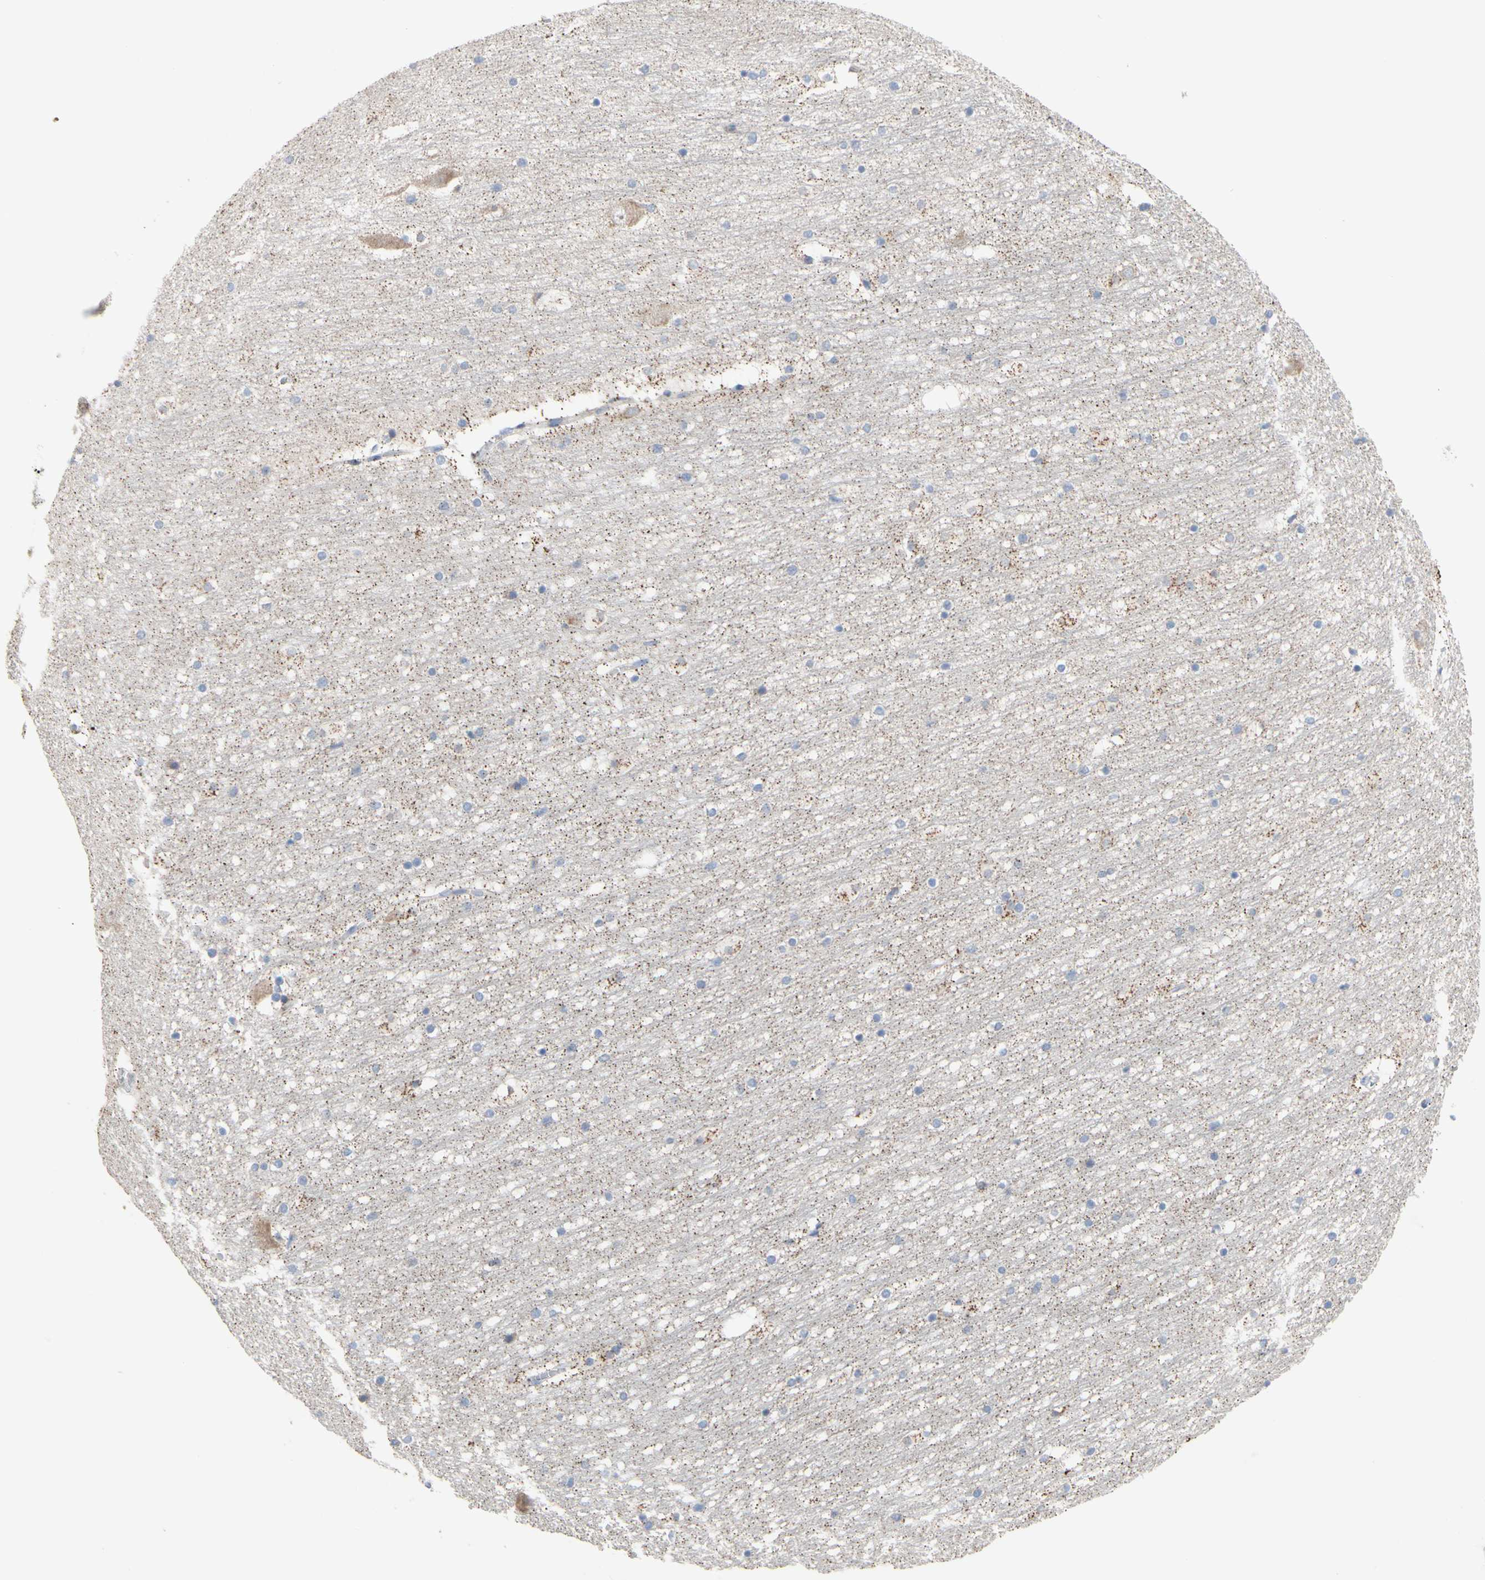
{"staining": {"intensity": "strong", "quantity": "<25%", "location": "cytoplasmic/membranous"}, "tissue": "hippocampus", "cell_type": "Glial cells", "image_type": "normal", "snomed": [{"axis": "morphology", "description": "Normal tissue, NOS"}, {"axis": "topography", "description": "Hippocampus"}], "caption": "This image displays immunohistochemistry staining of normal human hippocampus, with medium strong cytoplasmic/membranous expression in about <25% of glial cells.", "gene": "TTC14", "patient": {"sex": "male", "age": 45}}